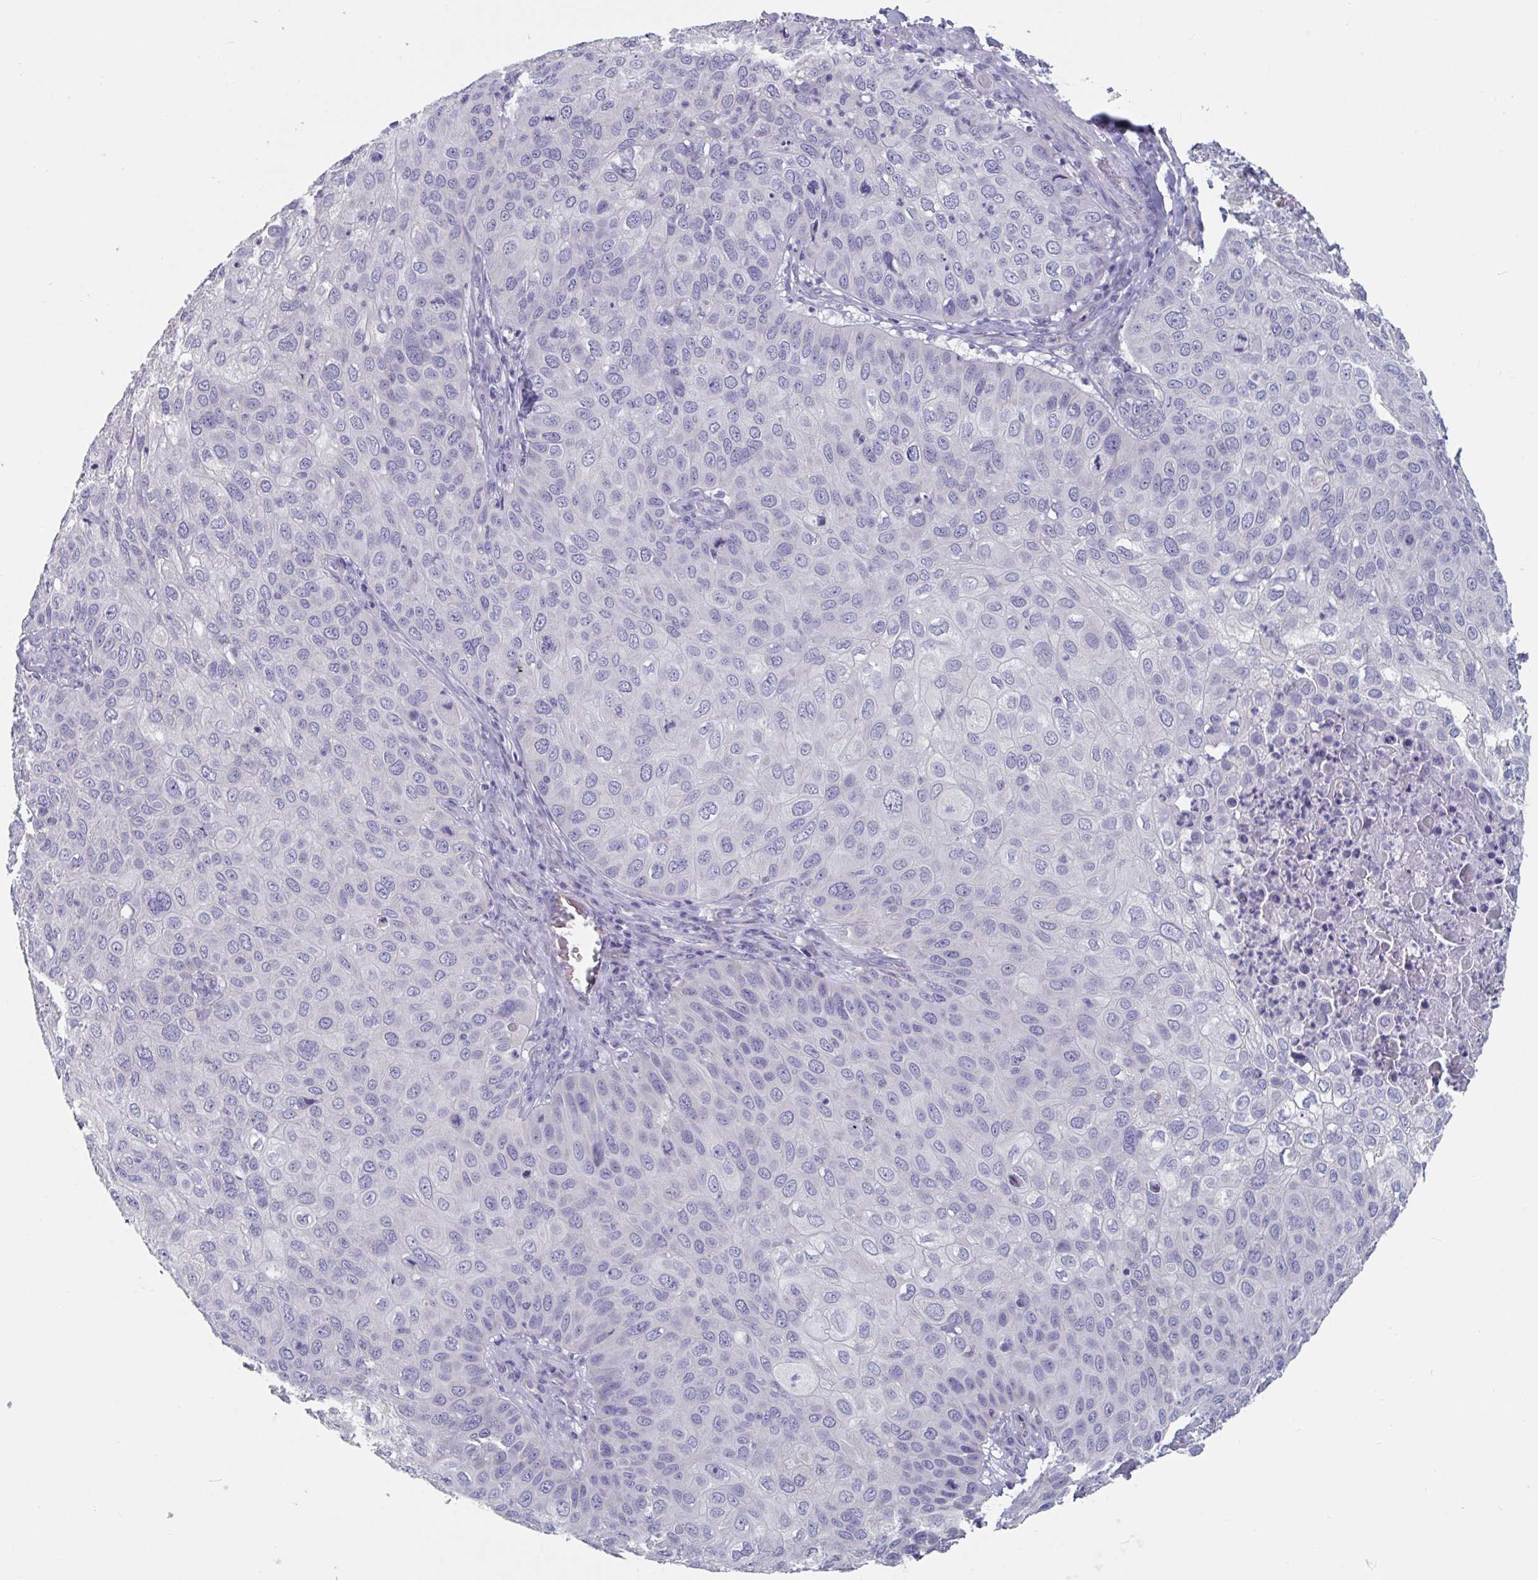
{"staining": {"intensity": "negative", "quantity": "none", "location": "none"}, "tissue": "skin cancer", "cell_type": "Tumor cells", "image_type": "cancer", "snomed": [{"axis": "morphology", "description": "Squamous cell carcinoma, NOS"}, {"axis": "topography", "description": "Skin"}], "caption": "Tumor cells show no significant protein expression in skin squamous cell carcinoma.", "gene": "ABHD16A", "patient": {"sex": "male", "age": 87}}